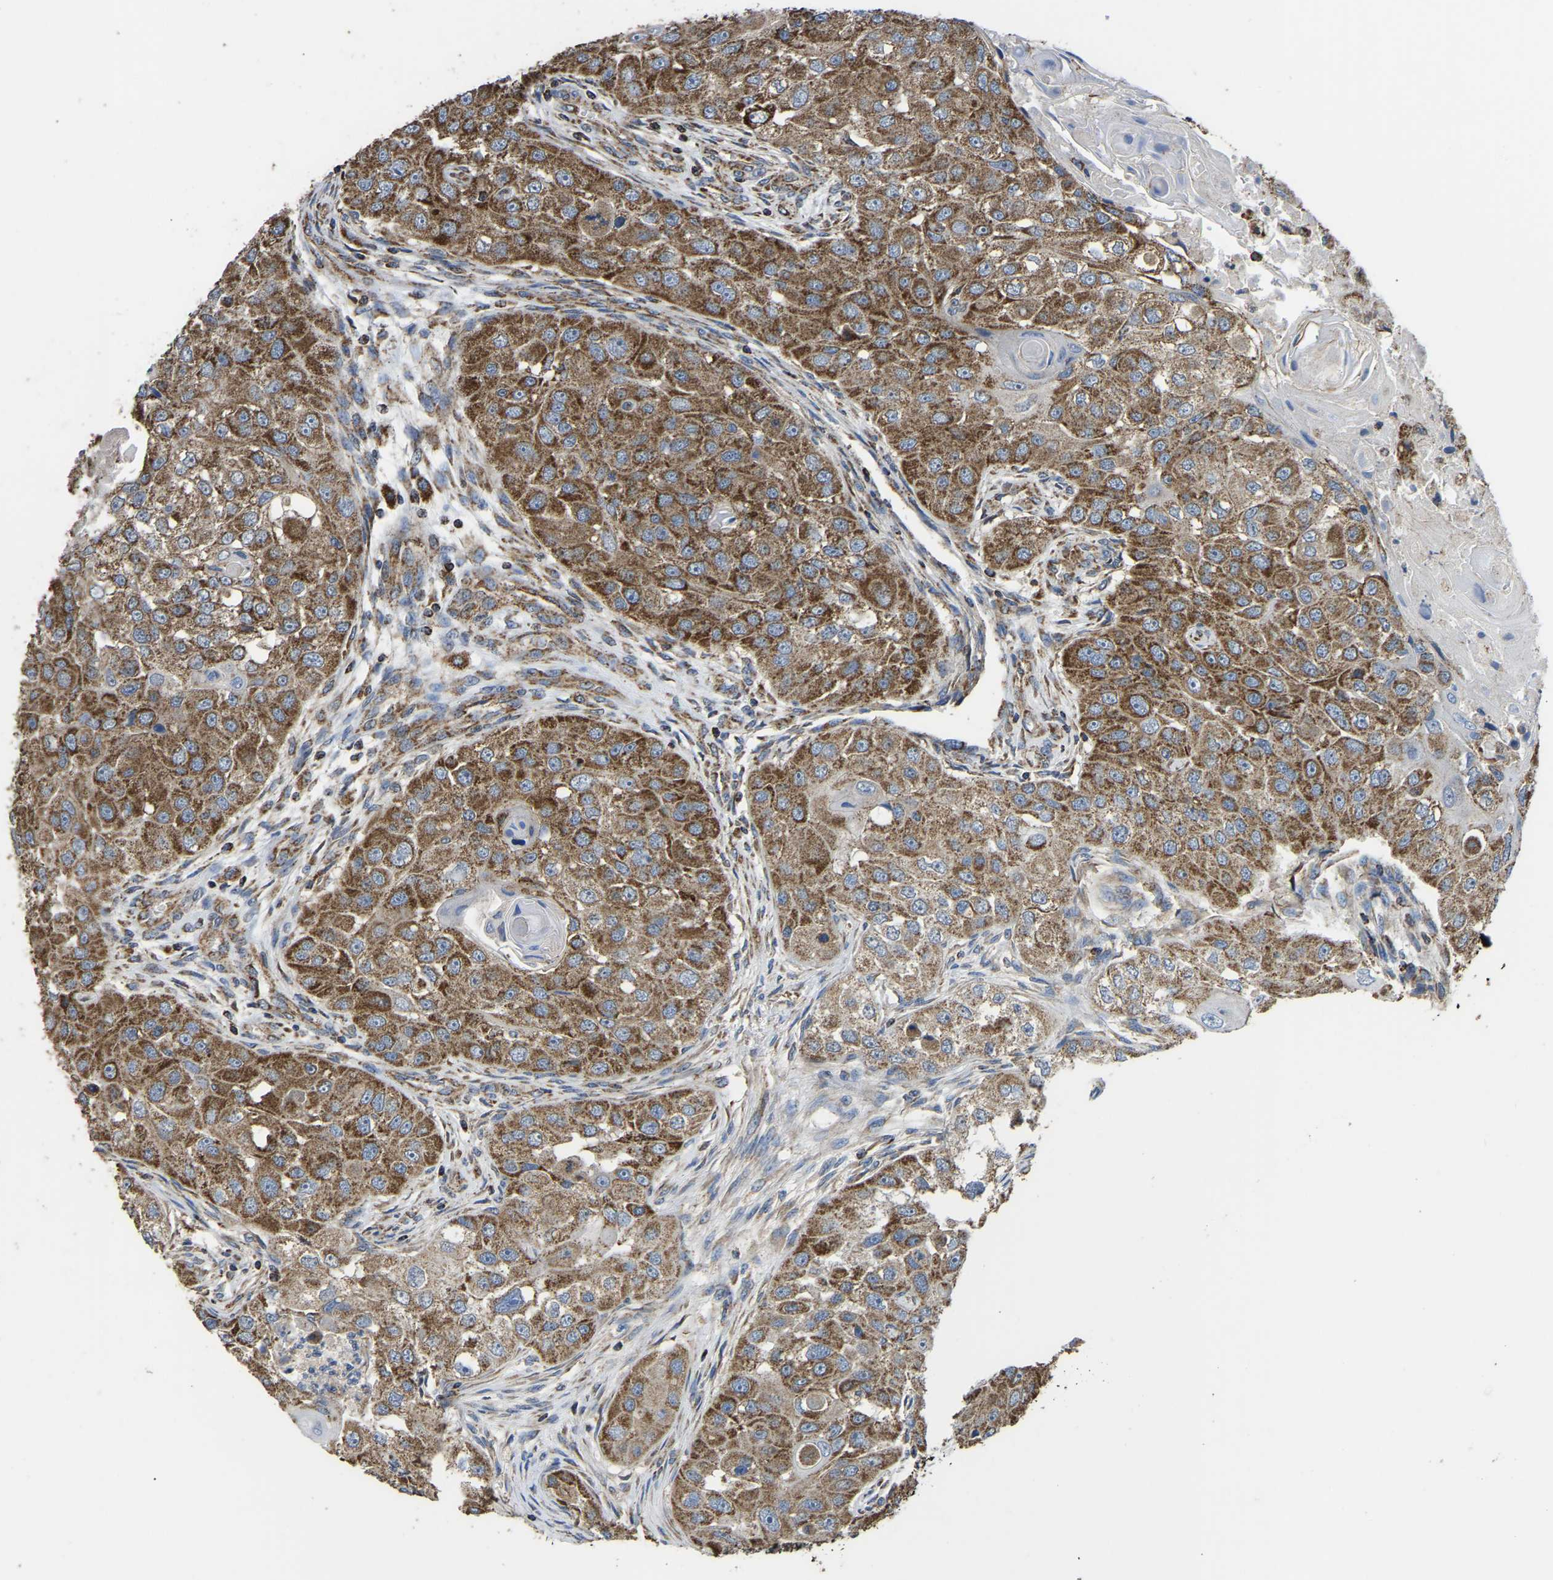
{"staining": {"intensity": "moderate", "quantity": ">75%", "location": "cytoplasmic/membranous"}, "tissue": "head and neck cancer", "cell_type": "Tumor cells", "image_type": "cancer", "snomed": [{"axis": "morphology", "description": "Normal tissue, NOS"}, {"axis": "morphology", "description": "Squamous cell carcinoma, NOS"}, {"axis": "topography", "description": "Skeletal muscle"}, {"axis": "topography", "description": "Head-Neck"}], "caption": "Head and neck squamous cell carcinoma was stained to show a protein in brown. There is medium levels of moderate cytoplasmic/membranous staining in approximately >75% of tumor cells.", "gene": "ETFA", "patient": {"sex": "male", "age": 51}}